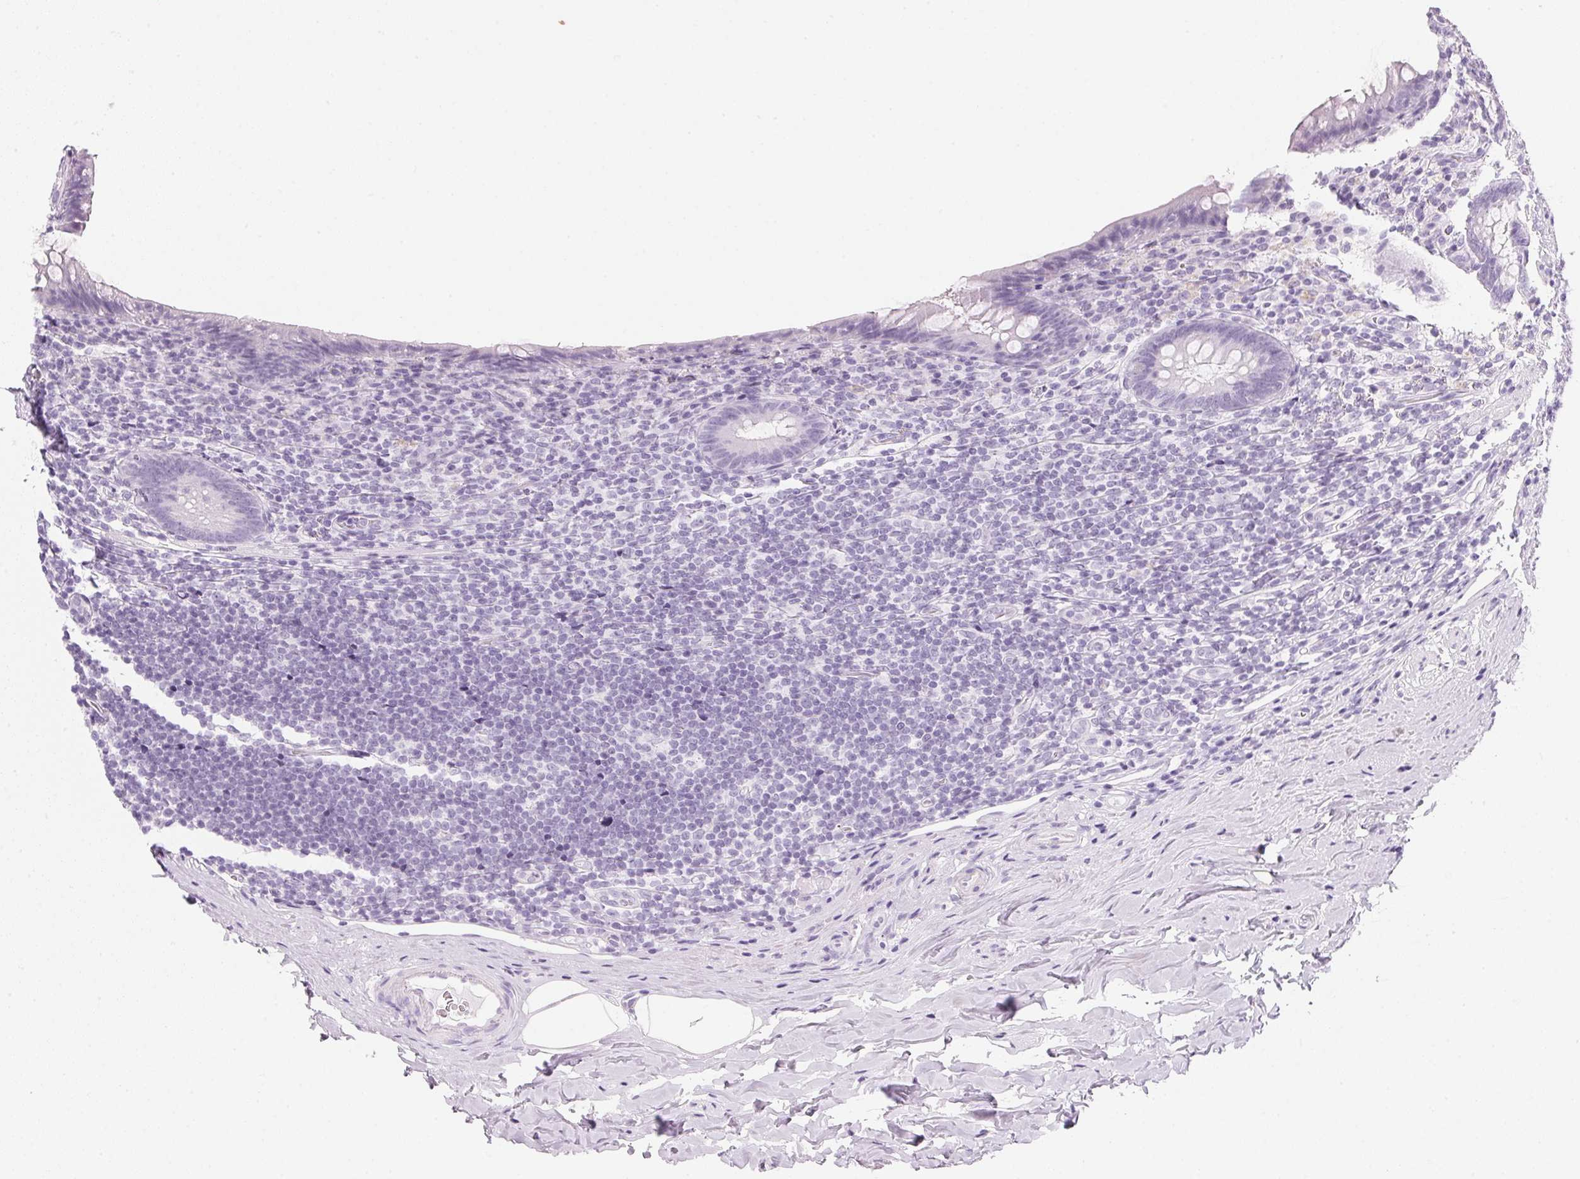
{"staining": {"intensity": "negative", "quantity": "none", "location": "none"}, "tissue": "appendix", "cell_type": "Glandular cells", "image_type": "normal", "snomed": [{"axis": "morphology", "description": "Normal tissue, NOS"}, {"axis": "topography", "description": "Appendix"}], "caption": "Immunohistochemical staining of normal appendix demonstrates no significant staining in glandular cells.", "gene": "IGFBP1", "patient": {"sex": "male", "age": 47}}